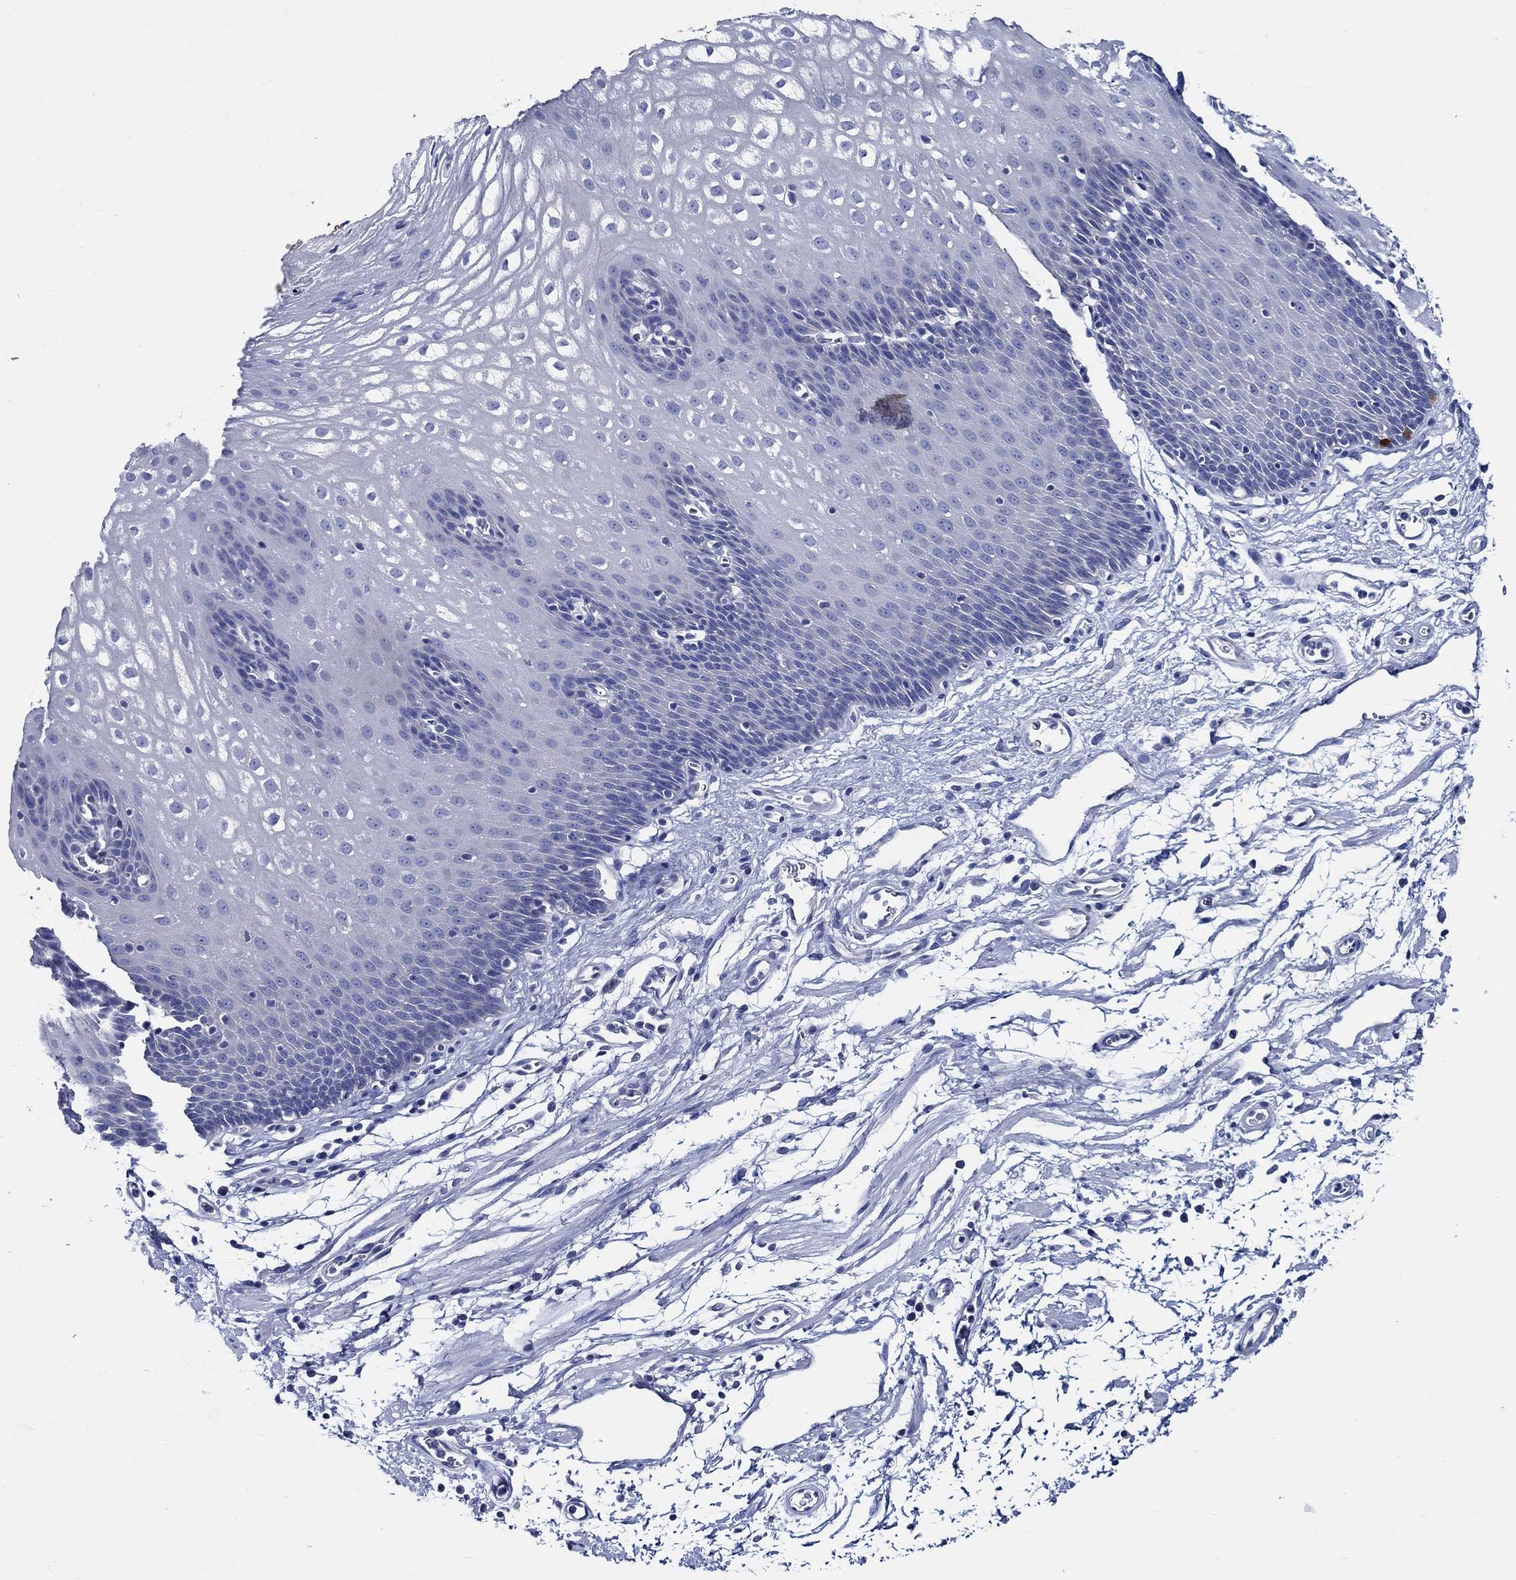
{"staining": {"intensity": "negative", "quantity": "none", "location": "none"}, "tissue": "esophagus", "cell_type": "Squamous epithelial cells", "image_type": "normal", "snomed": [{"axis": "morphology", "description": "Normal tissue, NOS"}, {"axis": "topography", "description": "Esophagus"}], "caption": "IHC histopathology image of unremarkable esophagus: esophagus stained with DAB (3,3'-diaminobenzidine) reveals no significant protein positivity in squamous epithelial cells. (DAB (3,3'-diaminobenzidine) immunohistochemistry (IHC) visualized using brightfield microscopy, high magnification).", "gene": "SKOR1", "patient": {"sex": "male", "age": 72}}